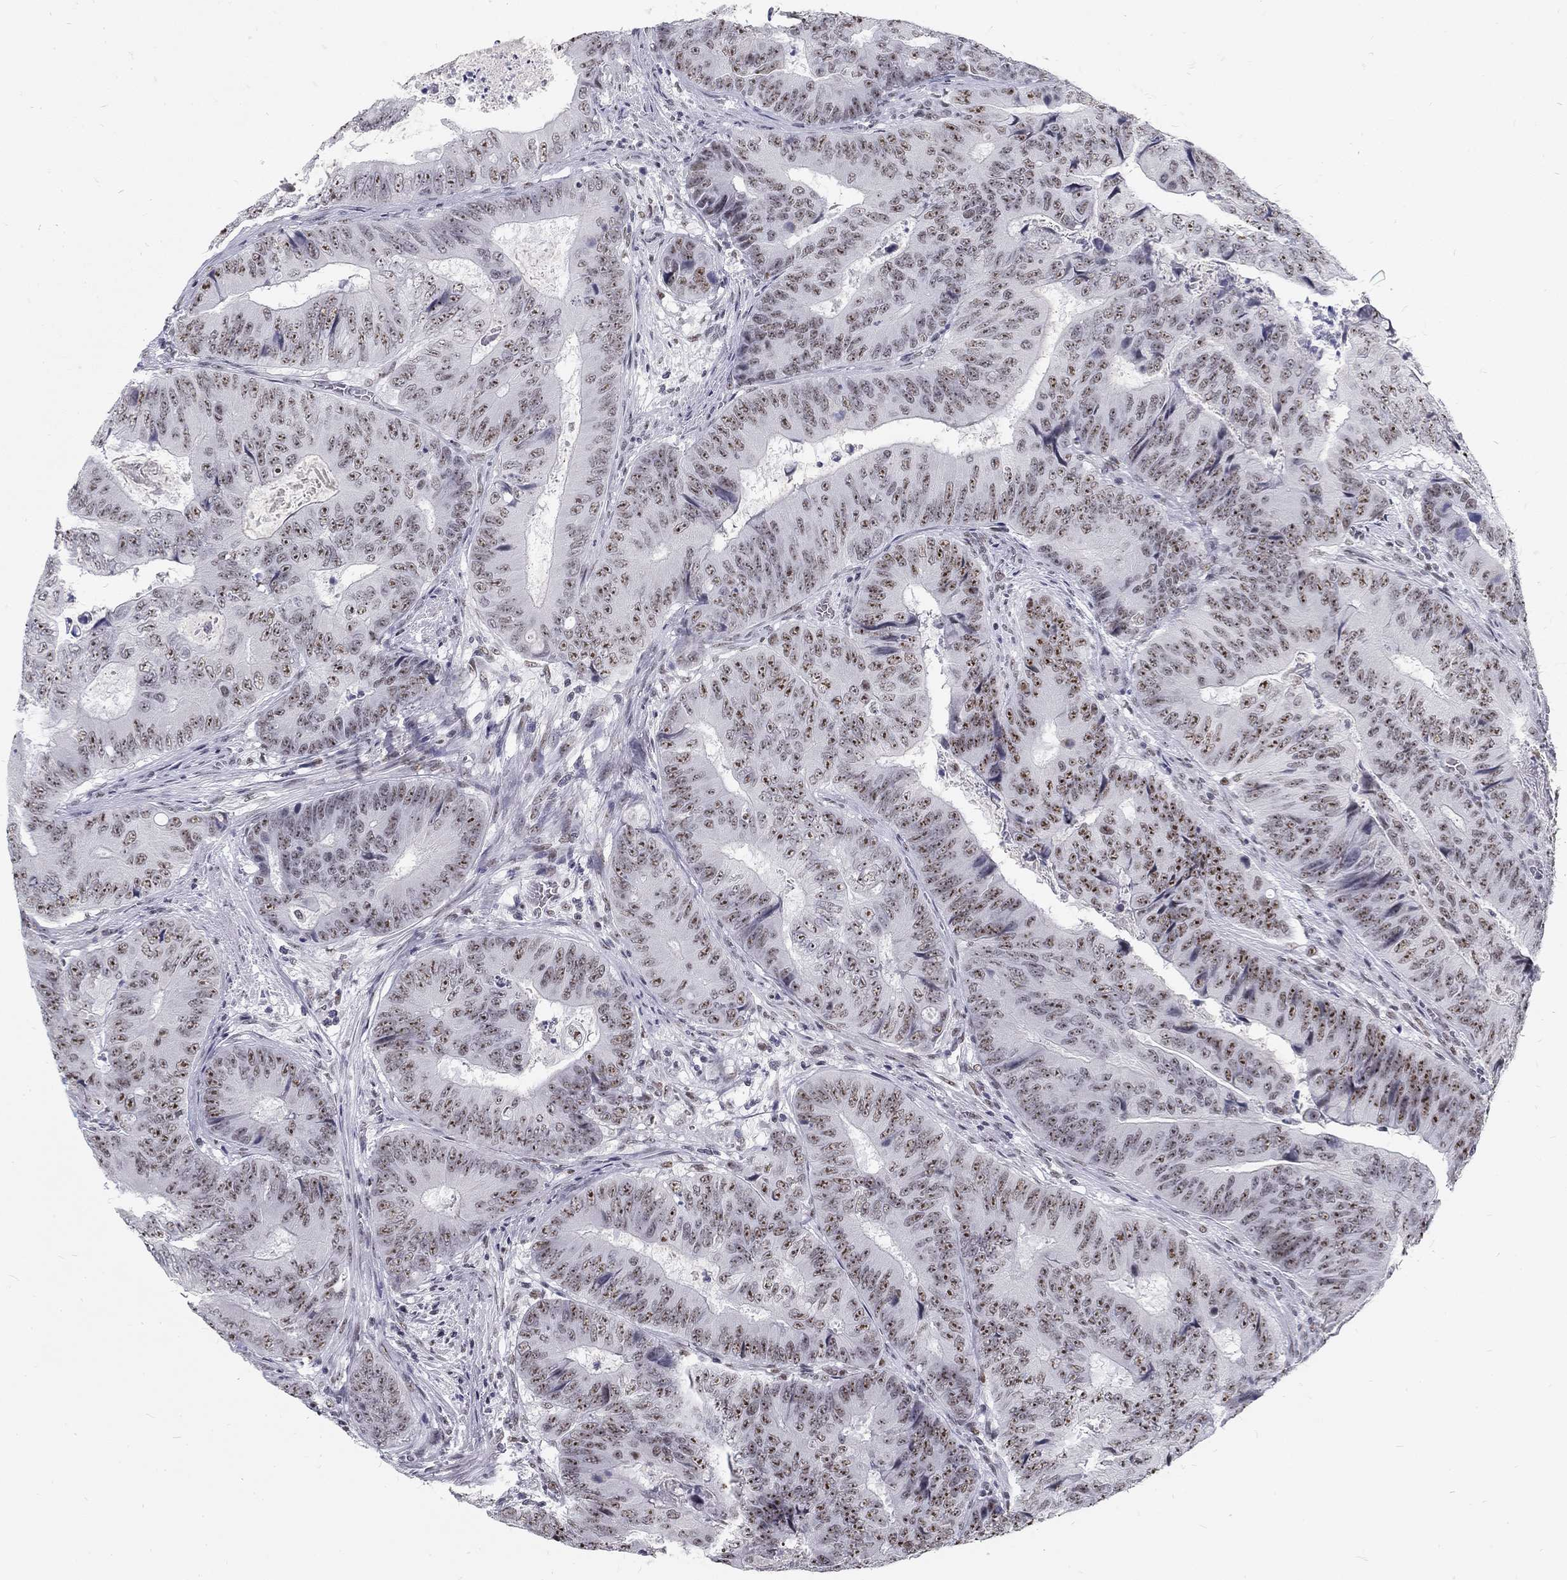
{"staining": {"intensity": "moderate", "quantity": ">75%", "location": "nuclear"}, "tissue": "colorectal cancer", "cell_type": "Tumor cells", "image_type": "cancer", "snomed": [{"axis": "morphology", "description": "Adenocarcinoma, NOS"}, {"axis": "topography", "description": "Colon"}], "caption": "About >75% of tumor cells in colorectal adenocarcinoma reveal moderate nuclear protein expression as visualized by brown immunohistochemical staining.", "gene": "SNORC", "patient": {"sex": "female", "age": 48}}